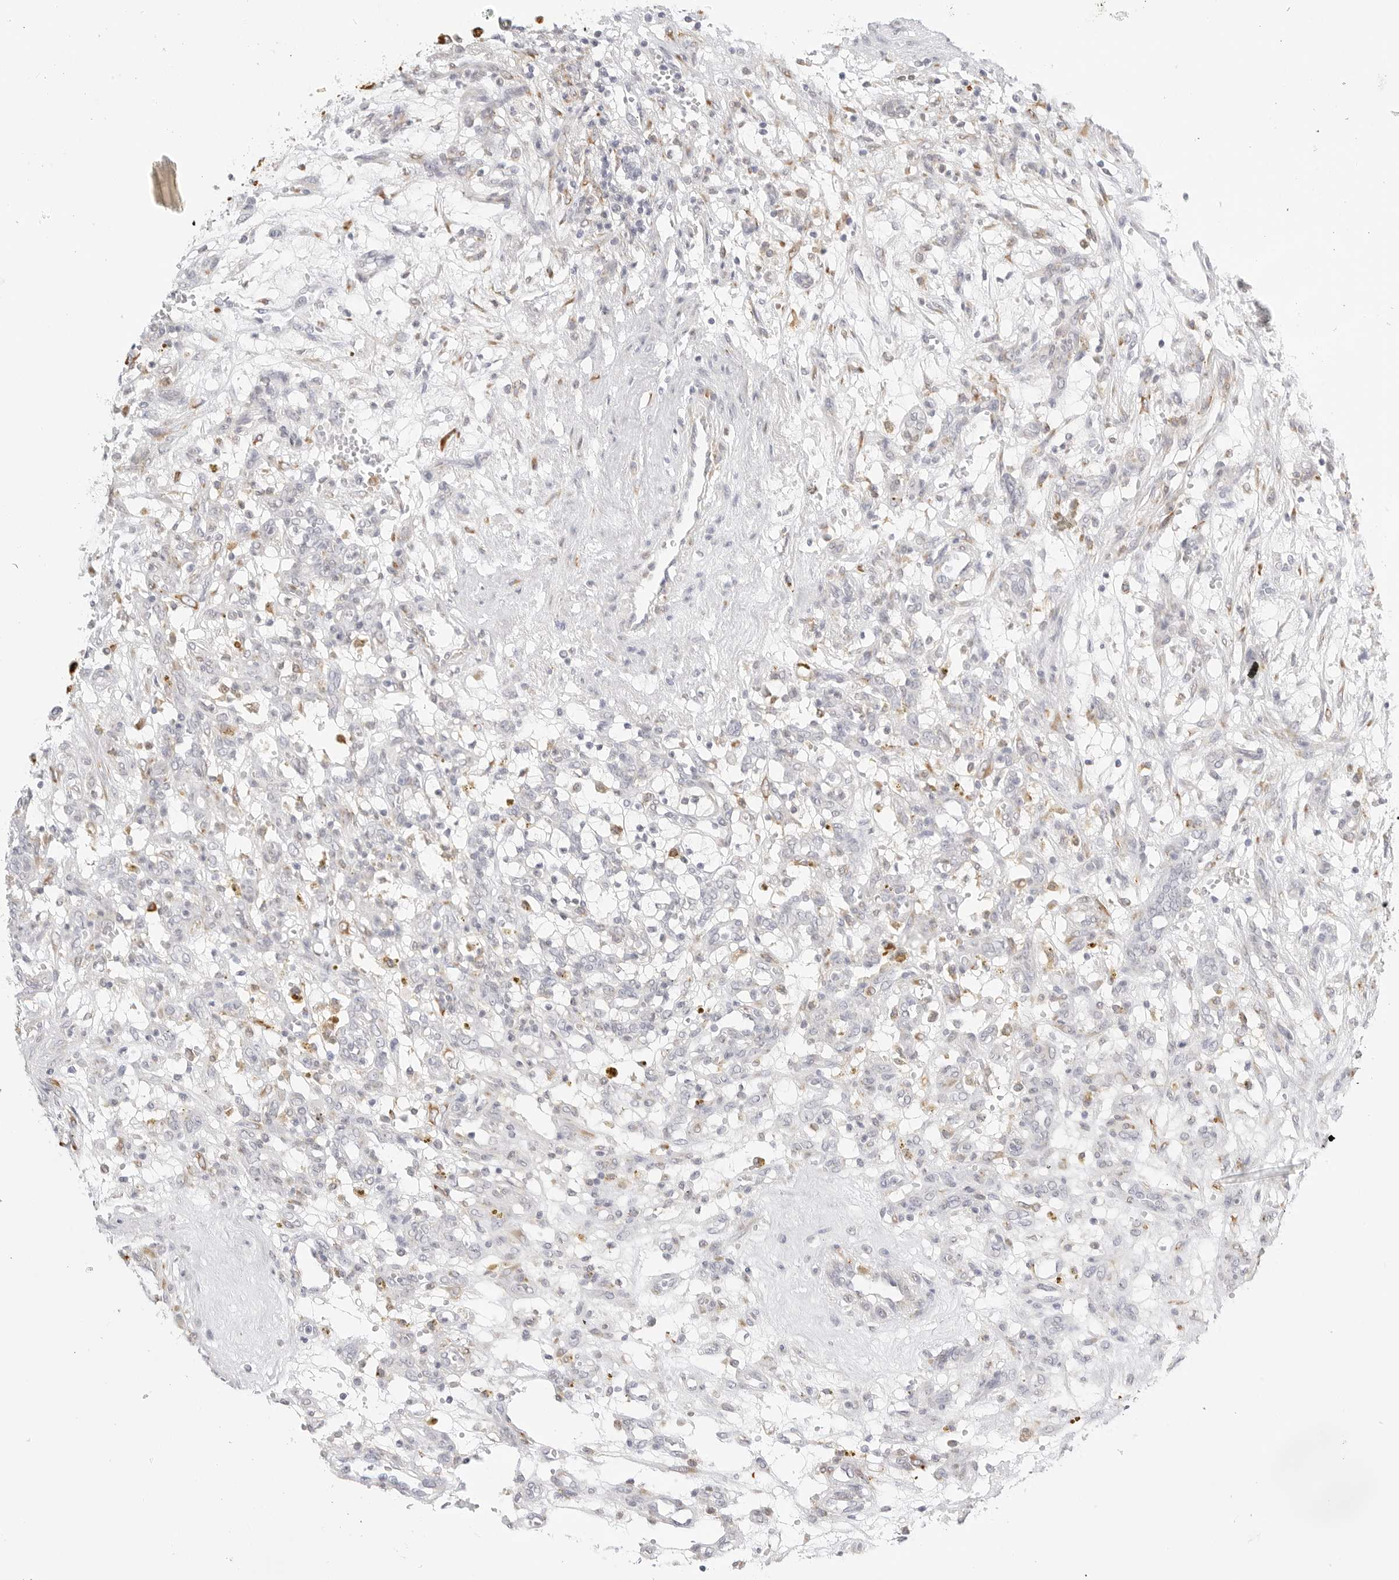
{"staining": {"intensity": "moderate", "quantity": "<25%", "location": "cytoplasmic/membranous"}, "tissue": "renal cancer", "cell_type": "Tumor cells", "image_type": "cancer", "snomed": [{"axis": "morphology", "description": "Adenocarcinoma, NOS"}, {"axis": "topography", "description": "Kidney"}], "caption": "Immunohistochemical staining of renal cancer (adenocarcinoma) shows low levels of moderate cytoplasmic/membranous protein staining in about <25% of tumor cells.", "gene": "THEM4", "patient": {"sex": "female", "age": 57}}